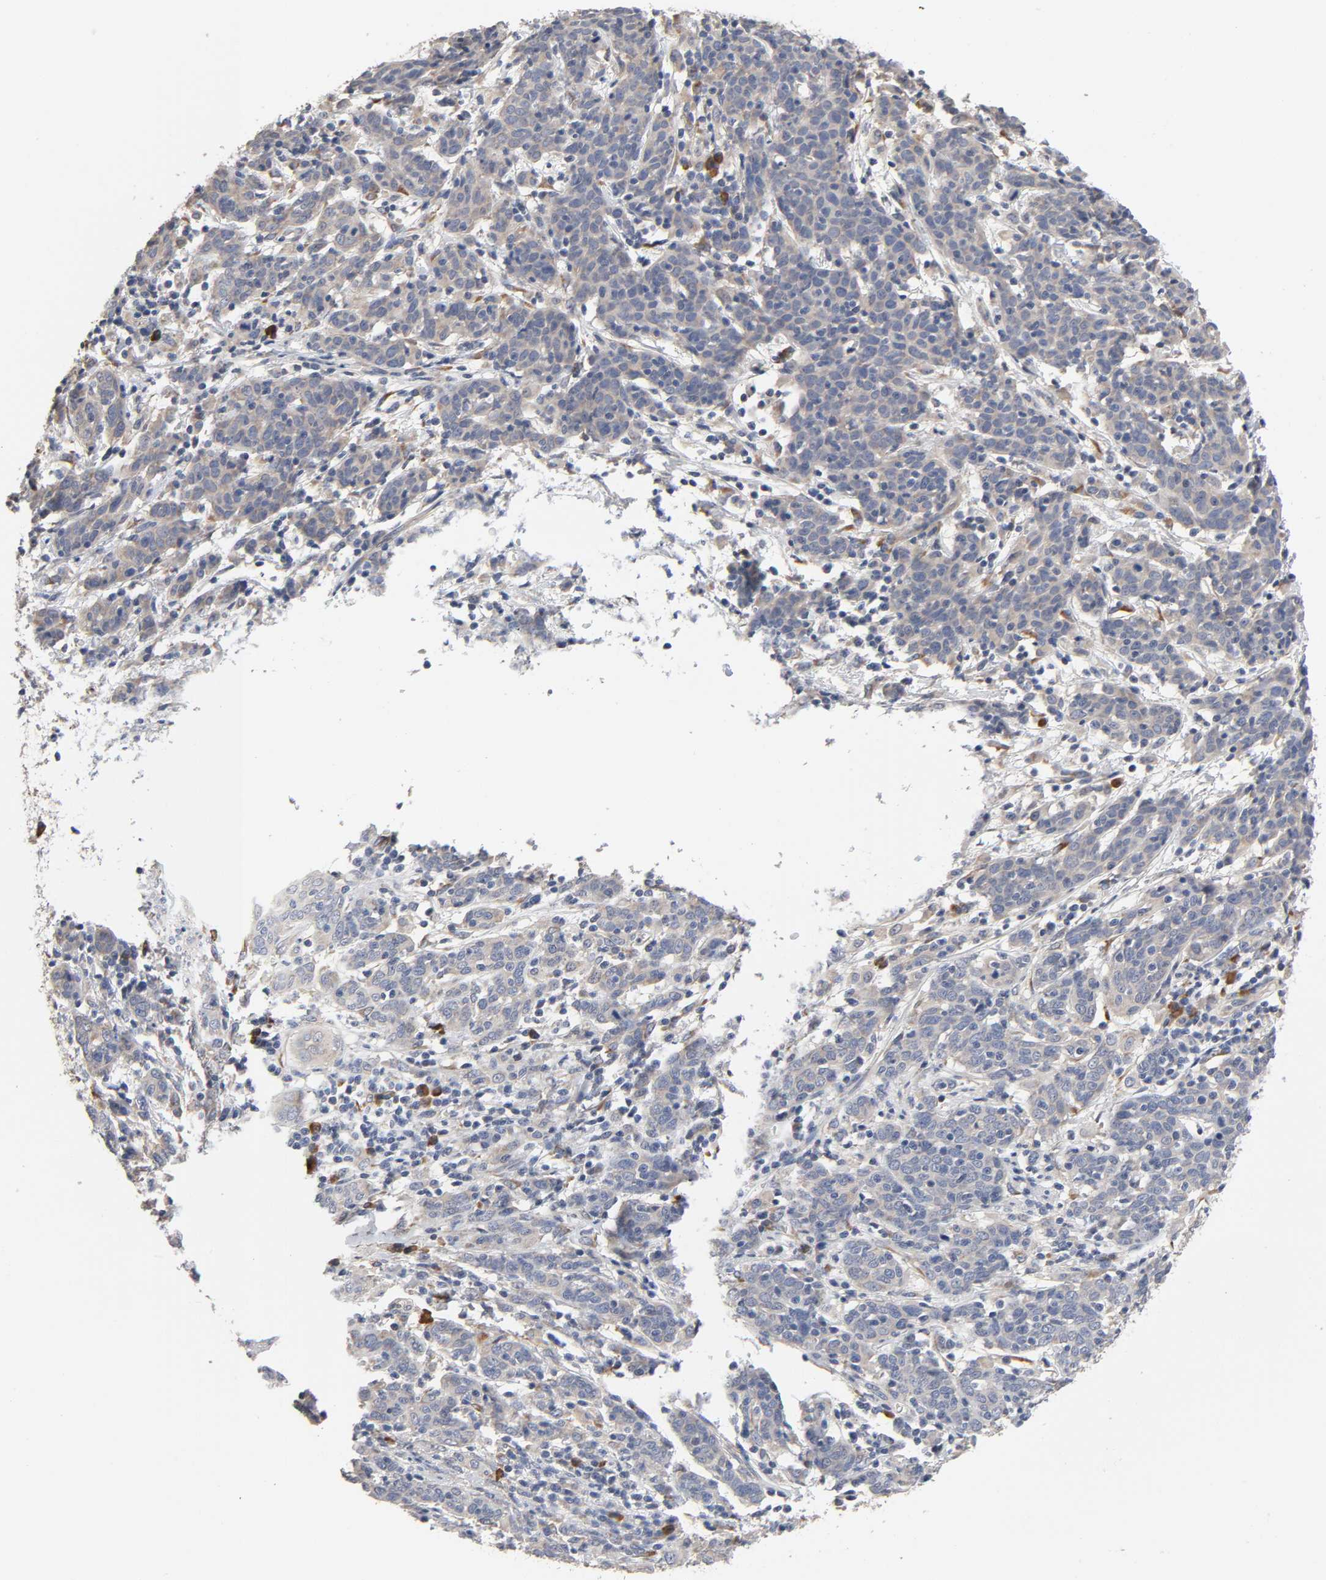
{"staining": {"intensity": "negative", "quantity": "none", "location": "none"}, "tissue": "cervical cancer", "cell_type": "Tumor cells", "image_type": "cancer", "snomed": [{"axis": "morphology", "description": "Normal tissue, NOS"}, {"axis": "morphology", "description": "Squamous cell carcinoma, NOS"}, {"axis": "topography", "description": "Cervix"}], "caption": "This is an immunohistochemistry (IHC) histopathology image of squamous cell carcinoma (cervical). There is no expression in tumor cells.", "gene": "HDLBP", "patient": {"sex": "female", "age": 67}}